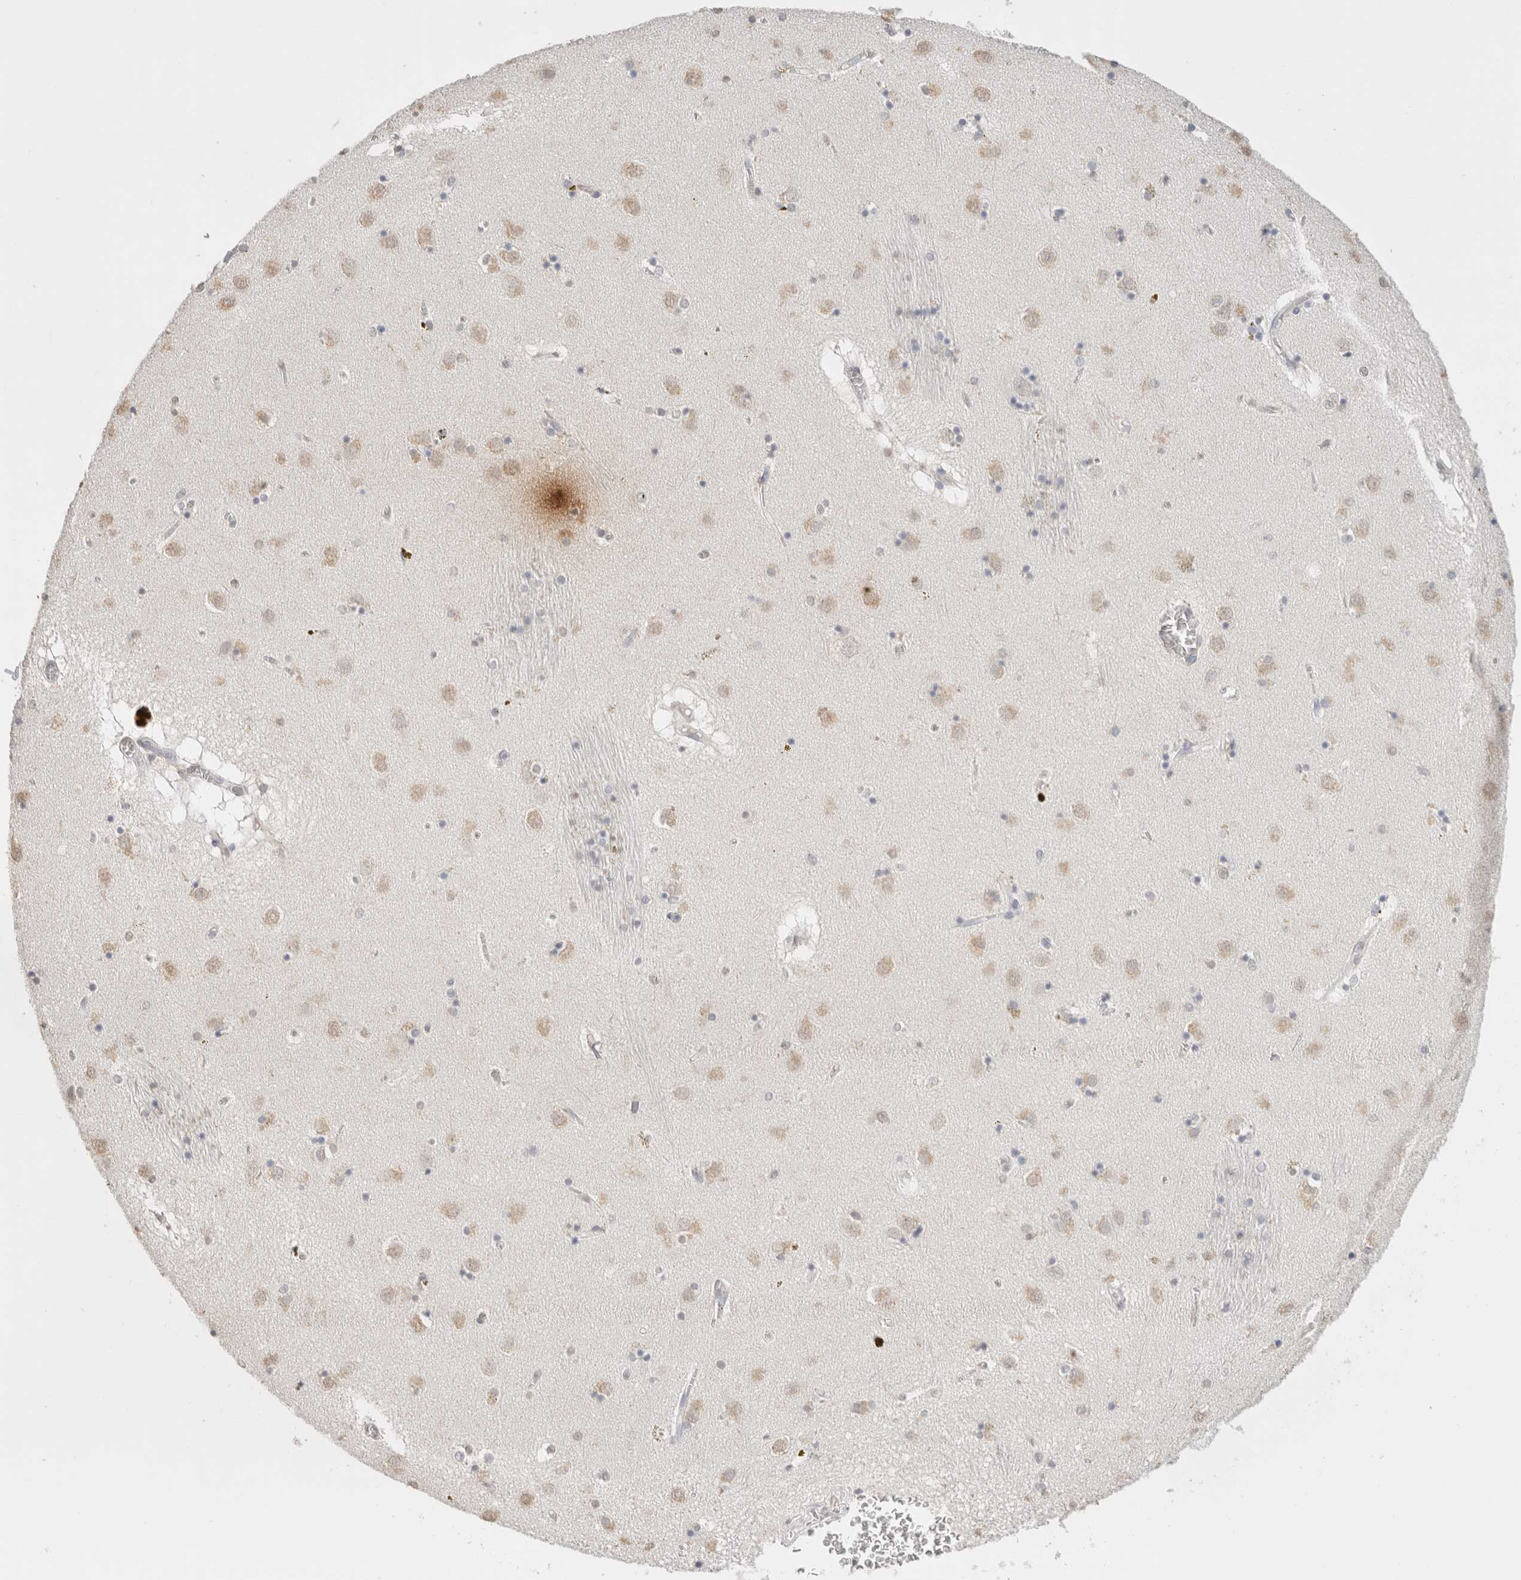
{"staining": {"intensity": "negative", "quantity": "none", "location": "none"}, "tissue": "caudate", "cell_type": "Glial cells", "image_type": "normal", "snomed": [{"axis": "morphology", "description": "Normal tissue, NOS"}, {"axis": "topography", "description": "Lateral ventricle wall"}], "caption": "Immunohistochemistry of normal human caudate shows no positivity in glial cells. (DAB IHC, high magnification).", "gene": "CD80", "patient": {"sex": "male", "age": 70}}